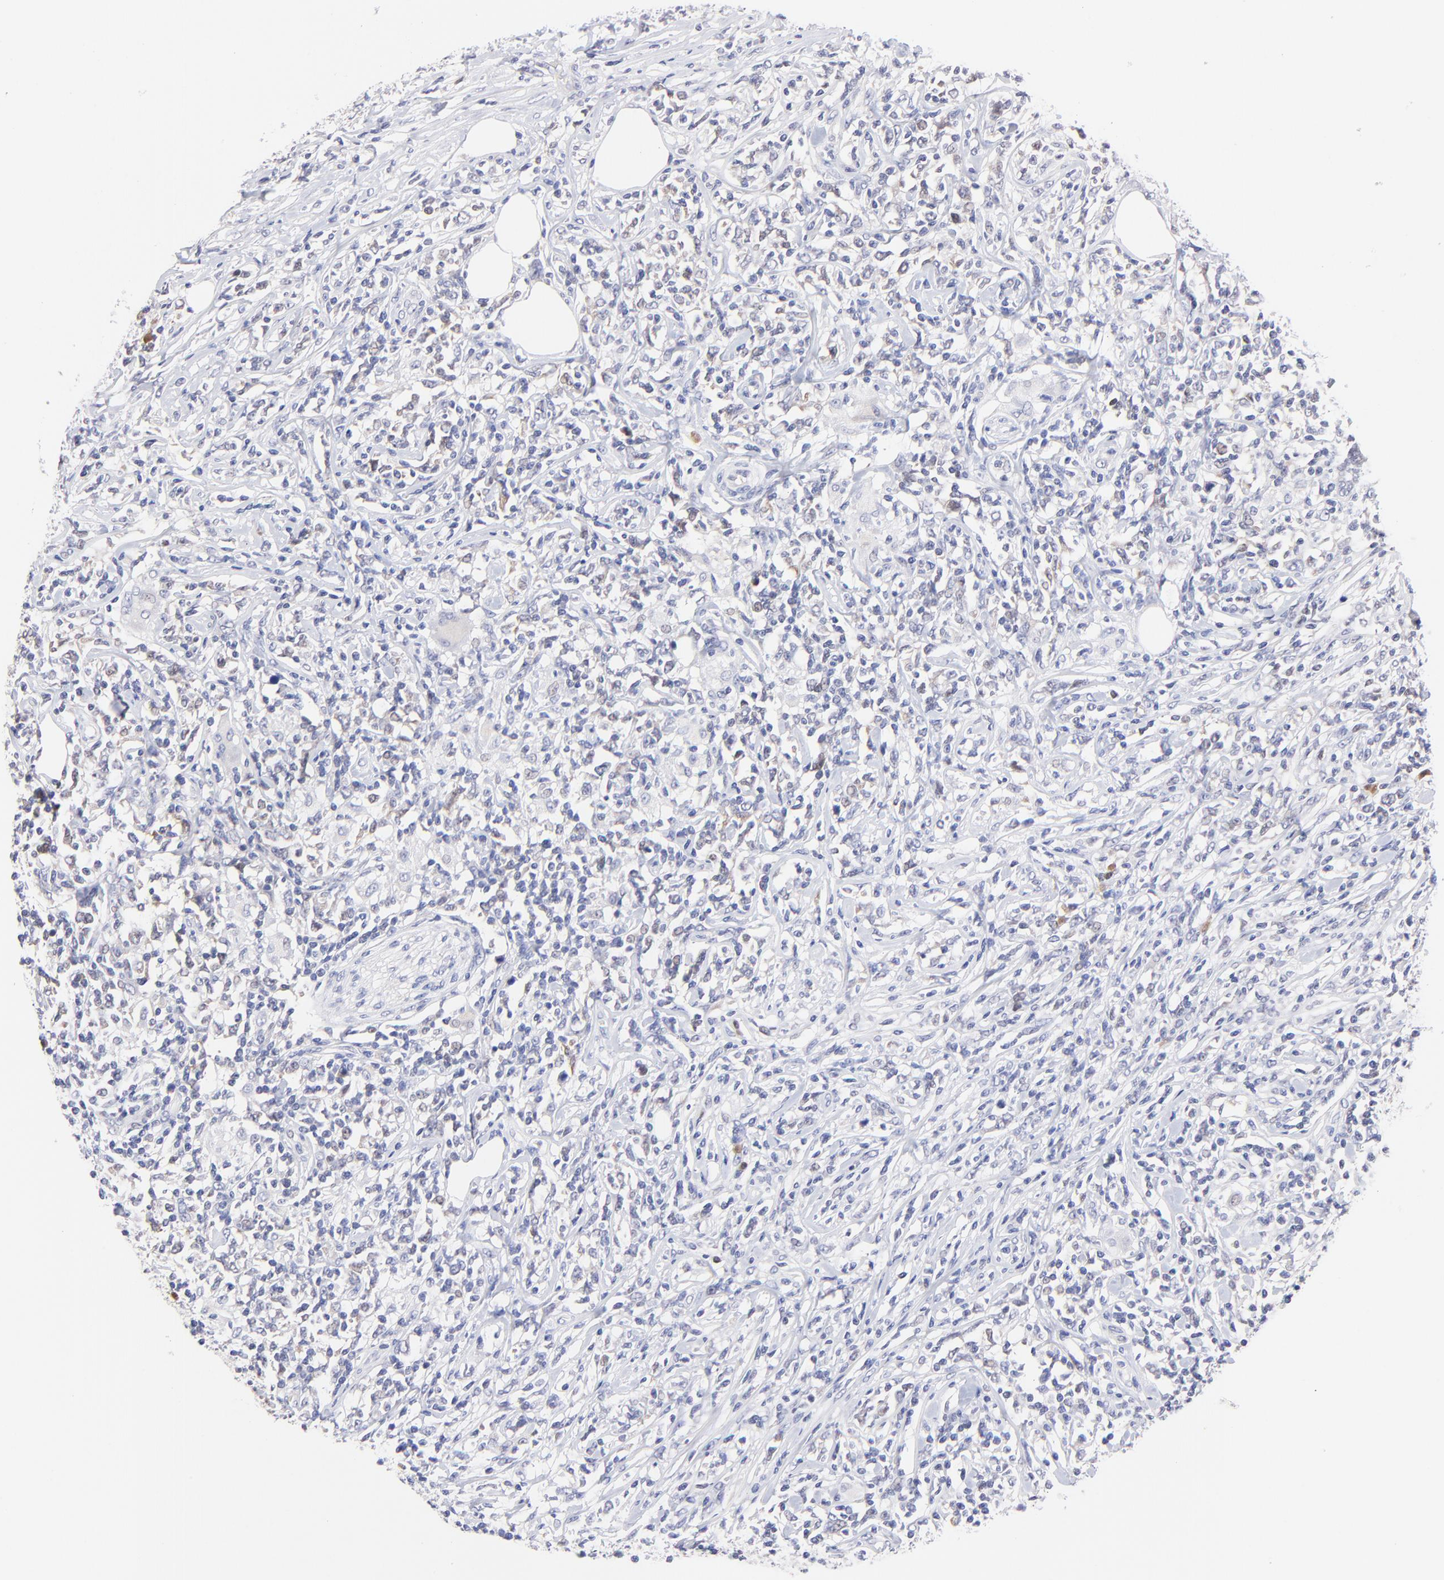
{"staining": {"intensity": "negative", "quantity": "none", "location": "none"}, "tissue": "lymphoma", "cell_type": "Tumor cells", "image_type": "cancer", "snomed": [{"axis": "morphology", "description": "Malignant lymphoma, non-Hodgkin's type, High grade"}, {"axis": "topography", "description": "Lymph node"}], "caption": "Immunohistochemistry (IHC) of human malignant lymphoma, non-Hodgkin's type (high-grade) demonstrates no expression in tumor cells.", "gene": "ZNF155", "patient": {"sex": "female", "age": 84}}